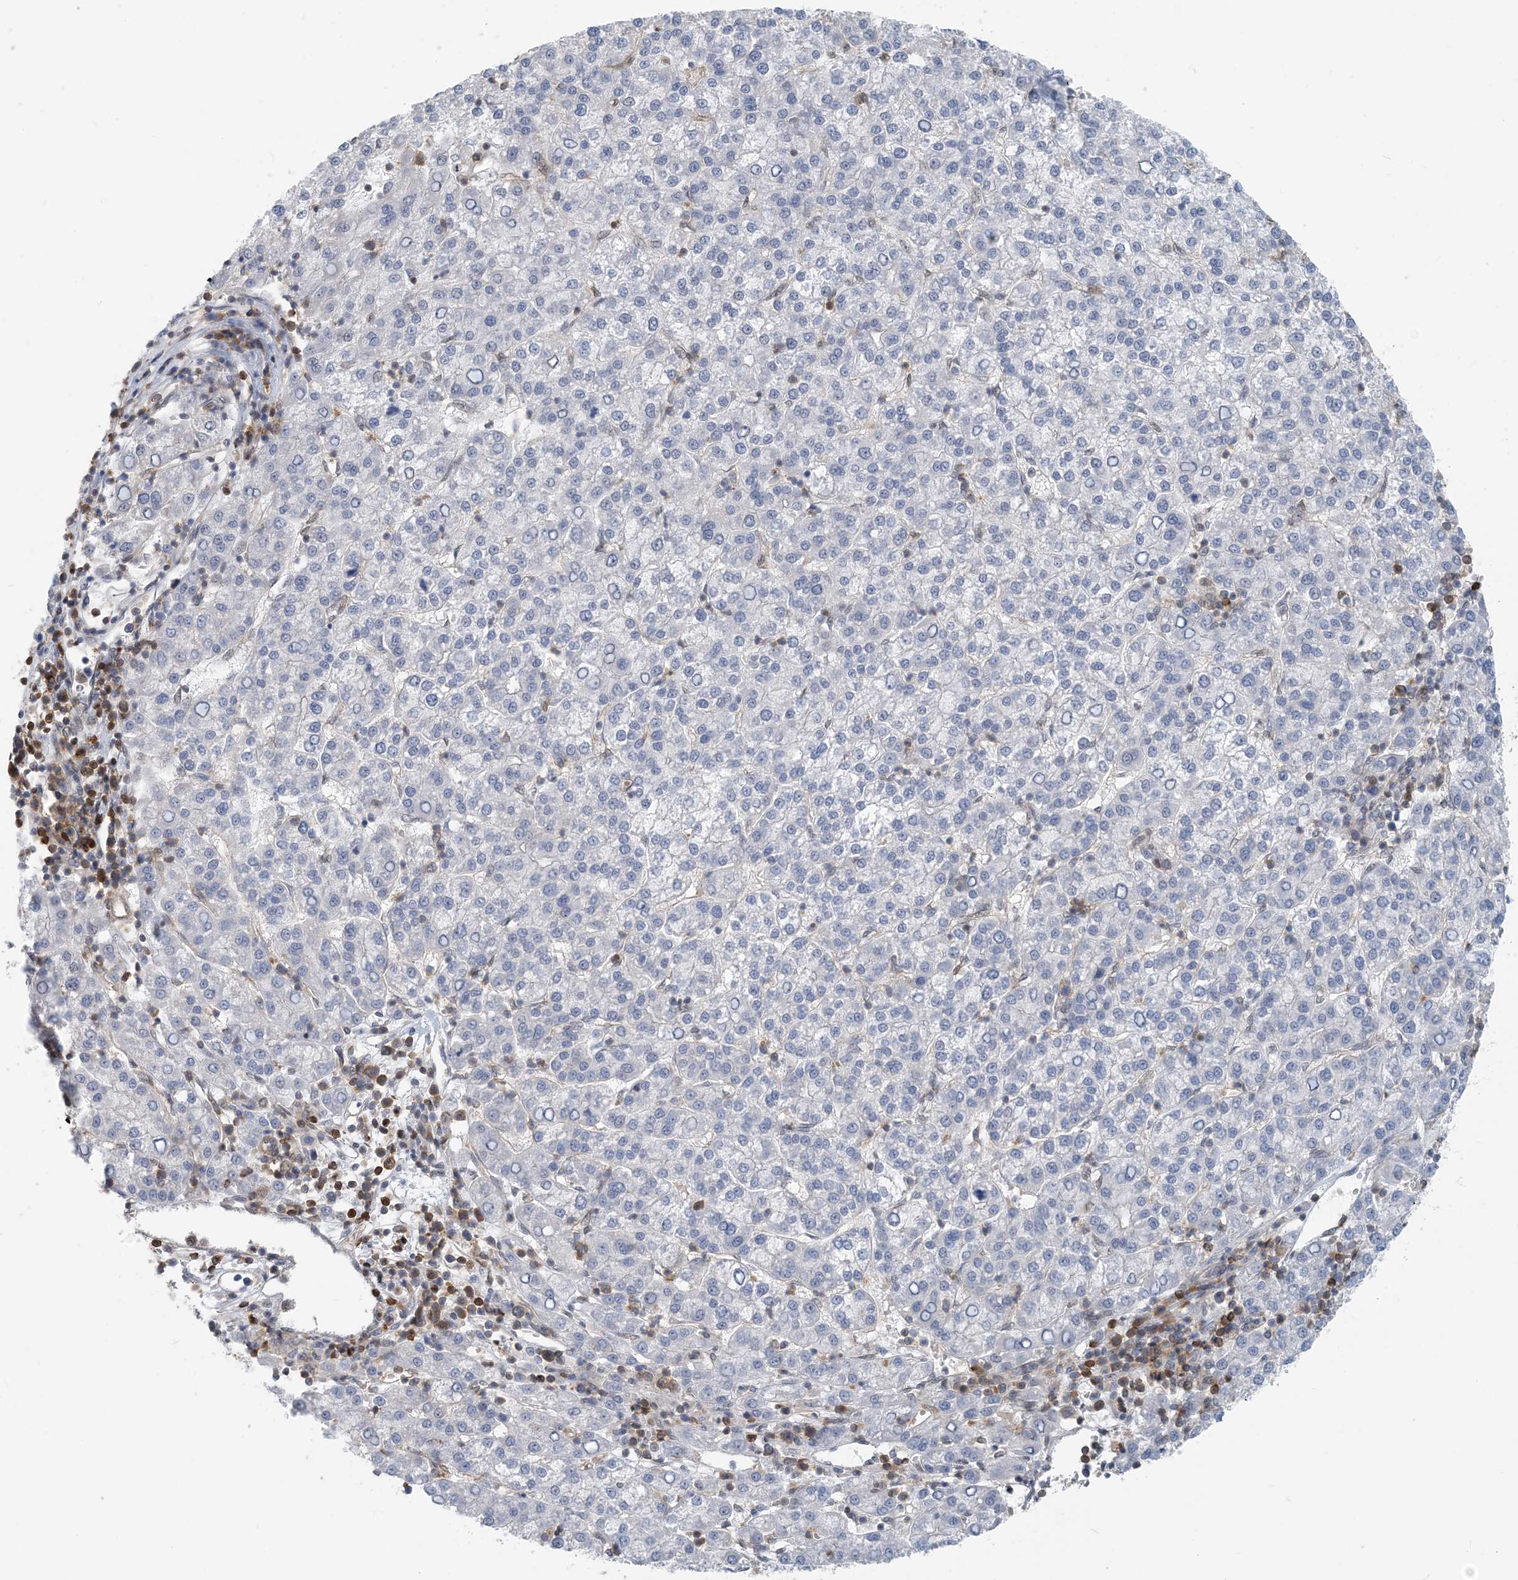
{"staining": {"intensity": "negative", "quantity": "none", "location": "none"}, "tissue": "liver cancer", "cell_type": "Tumor cells", "image_type": "cancer", "snomed": [{"axis": "morphology", "description": "Carcinoma, Hepatocellular, NOS"}, {"axis": "topography", "description": "Liver"}], "caption": "Human liver cancer (hepatocellular carcinoma) stained for a protein using immunohistochemistry displays no staining in tumor cells.", "gene": "ZC3H12A", "patient": {"sex": "female", "age": 58}}